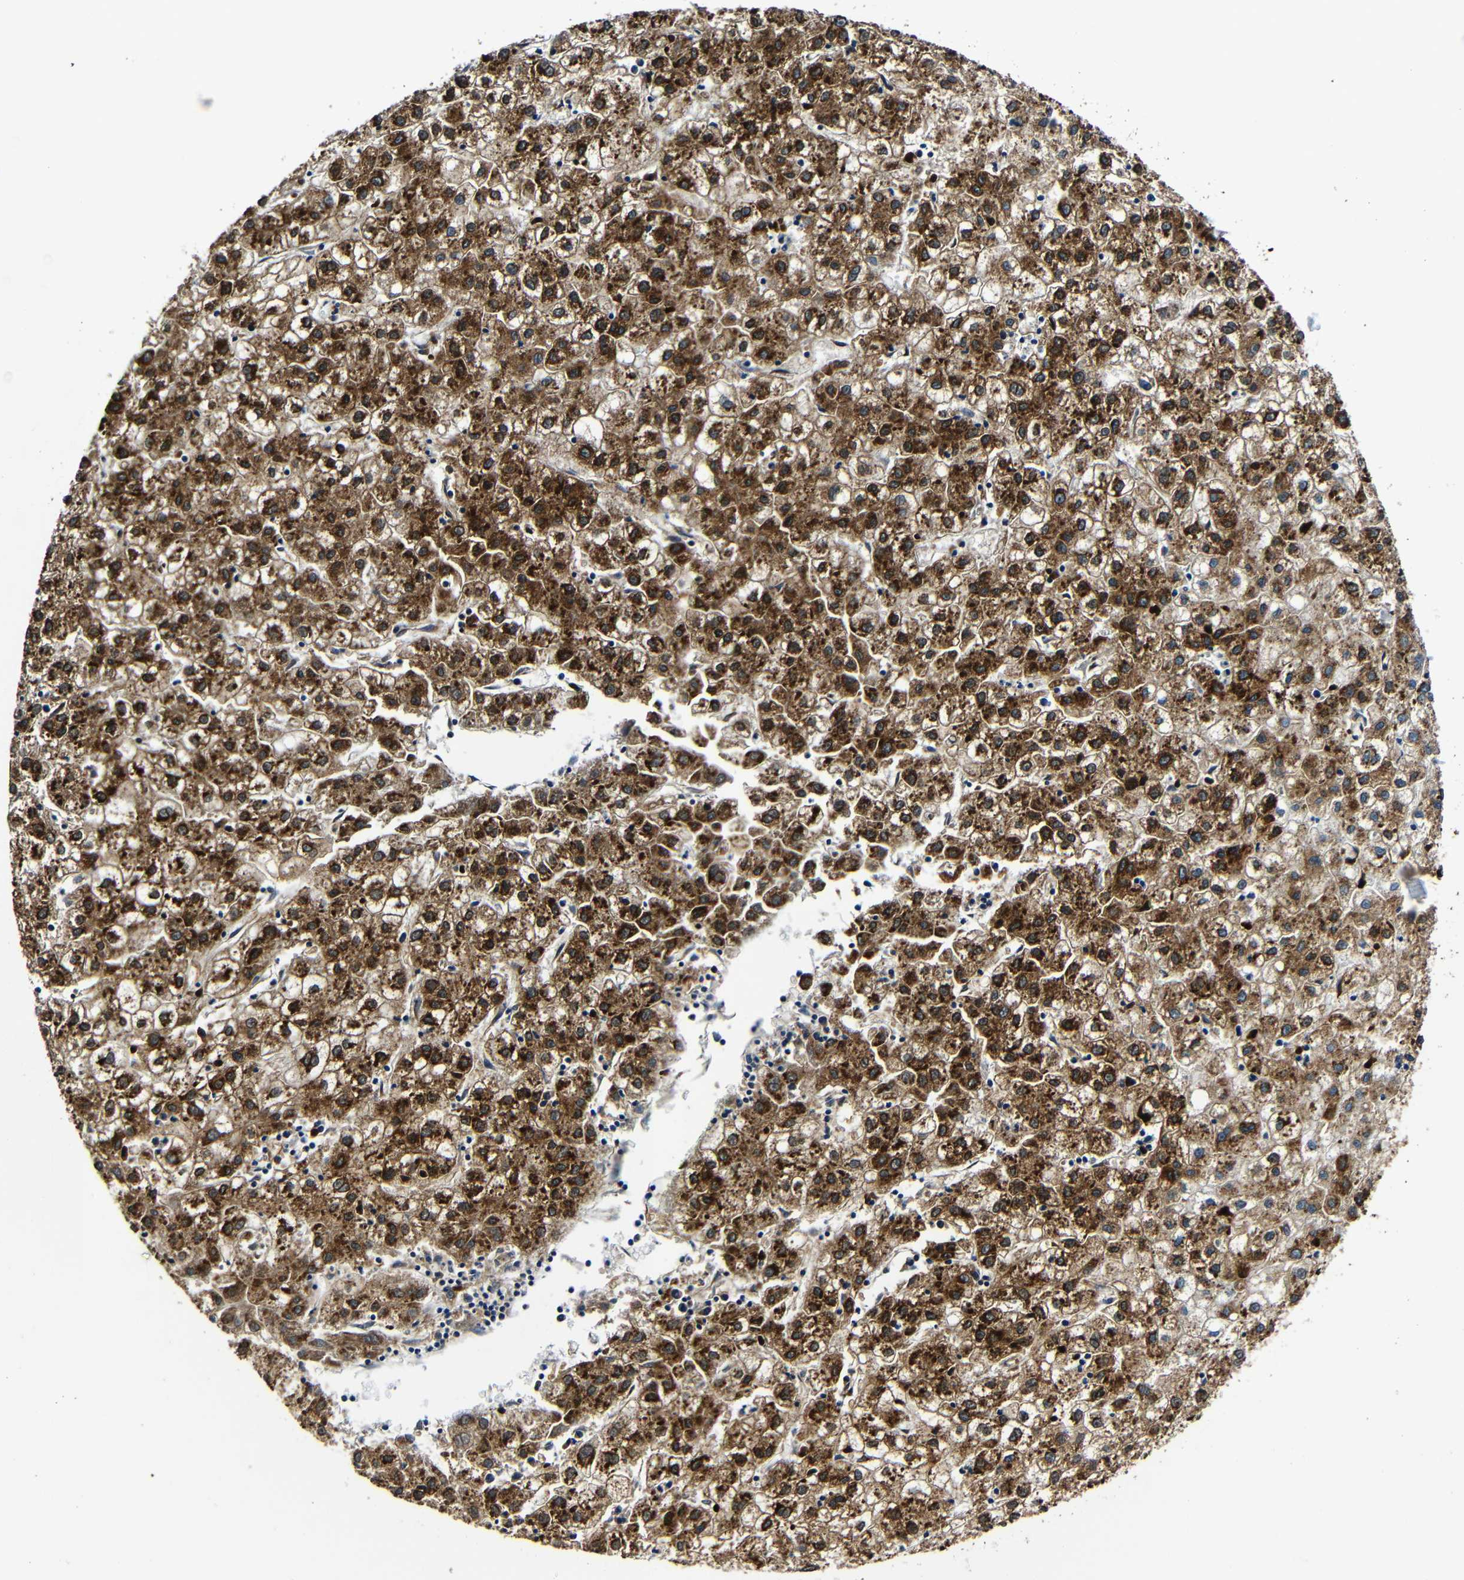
{"staining": {"intensity": "strong", "quantity": ">75%", "location": "cytoplasmic/membranous"}, "tissue": "liver cancer", "cell_type": "Tumor cells", "image_type": "cancer", "snomed": [{"axis": "morphology", "description": "Carcinoma, Hepatocellular, NOS"}, {"axis": "topography", "description": "Liver"}], "caption": "Liver cancer (hepatocellular carcinoma) tissue demonstrates strong cytoplasmic/membranous expression in approximately >75% of tumor cells, visualized by immunohistochemistry.", "gene": "RRBP1", "patient": {"sex": "male", "age": 72}}